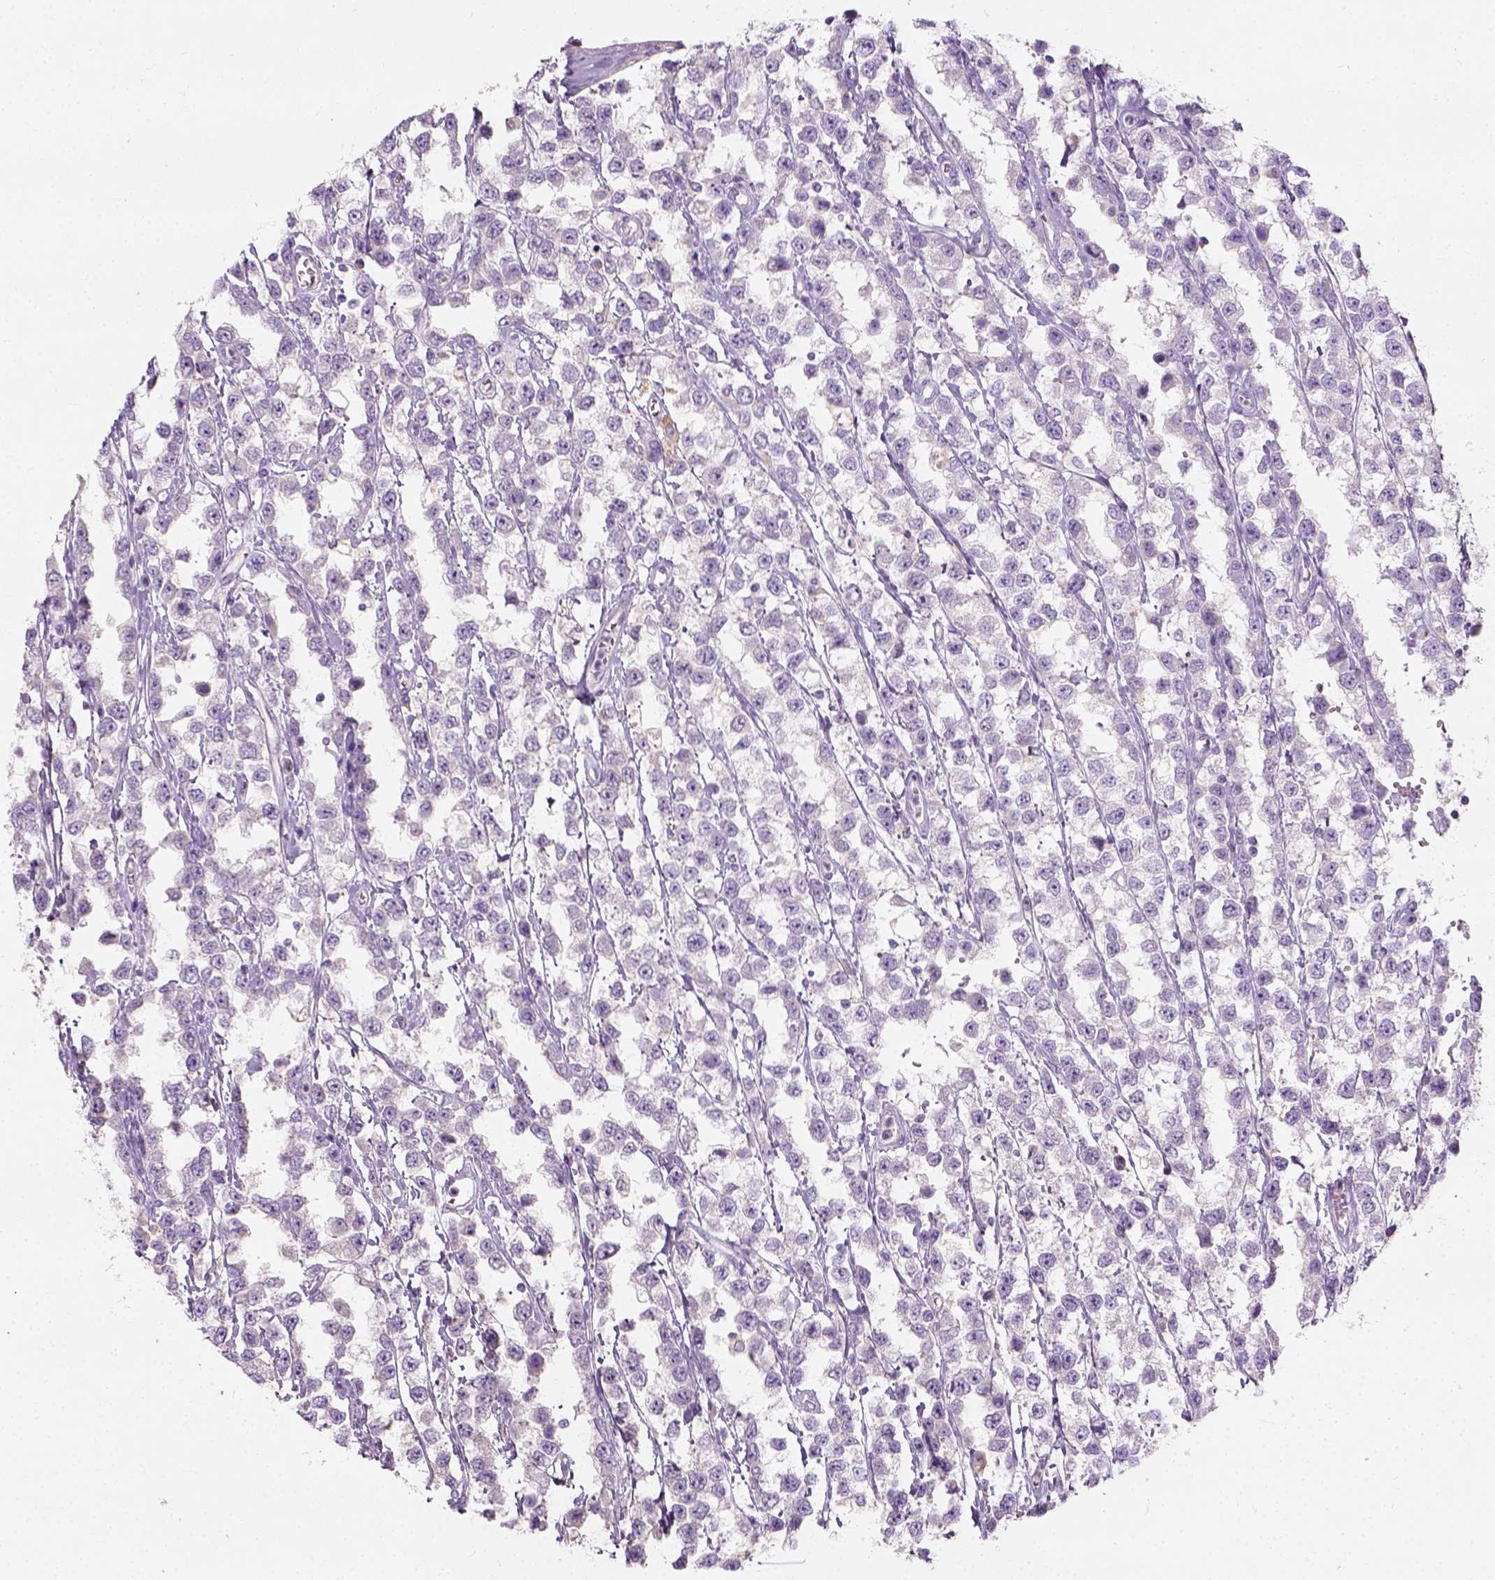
{"staining": {"intensity": "negative", "quantity": "none", "location": "none"}, "tissue": "testis cancer", "cell_type": "Tumor cells", "image_type": "cancer", "snomed": [{"axis": "morphology", "description": "Seminoma, NOS"}, {"axis": "topography", "description": "Testis"}], "caption": "Immunohistochemistry image of neoplastic tissue: testis cancer stained with DAB demonstrates no significant protein staining in tumor cells.", "gene": "DHCR24", "patient": {"sex": "male", "age": 34}}